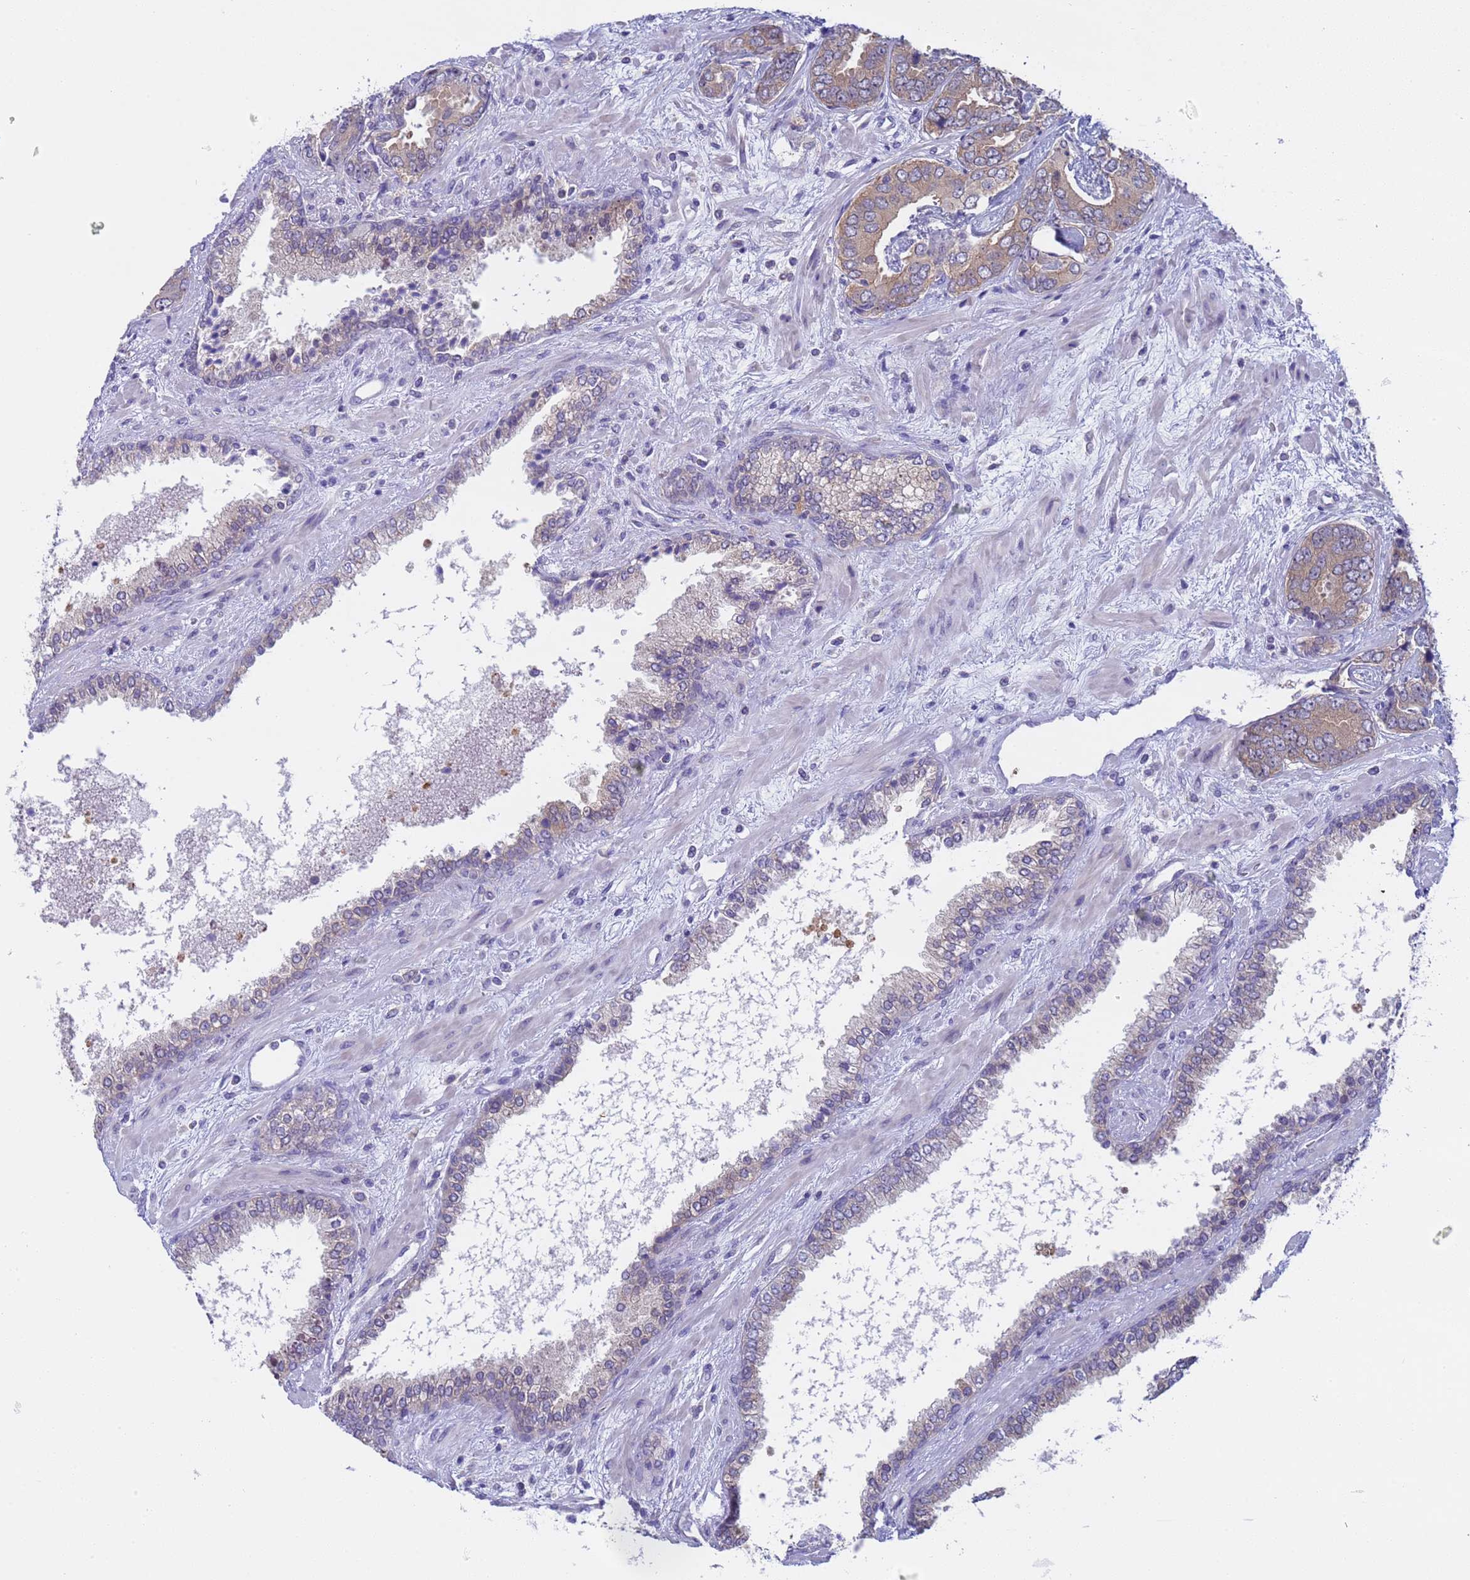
{"staining": {"intensity": "weak", "quantity": ">75%", "location": "cytoplasmic/membranous"}, "tissue": "prostate cancer", "cell_type": "Tumor cells", "image_type": "cancer", "snomed": [{"axis": "morphology", "description": "Adenocarcinoma, High grade"}, {"axis": "topography", "description": "Prostate"}], "caption": "IHC histopathology image of neoplastic tissue: prostate cancer stained using immunohistochemistry (IHC) reveals low levels of weak protein expression localized specifically in the cytoplasmic/membranous of tumor cells, appearing as a cytoplasmic/membranous brown color.", "gene": "CAPN7", "patient": {"sex": "male", "age": 71}}